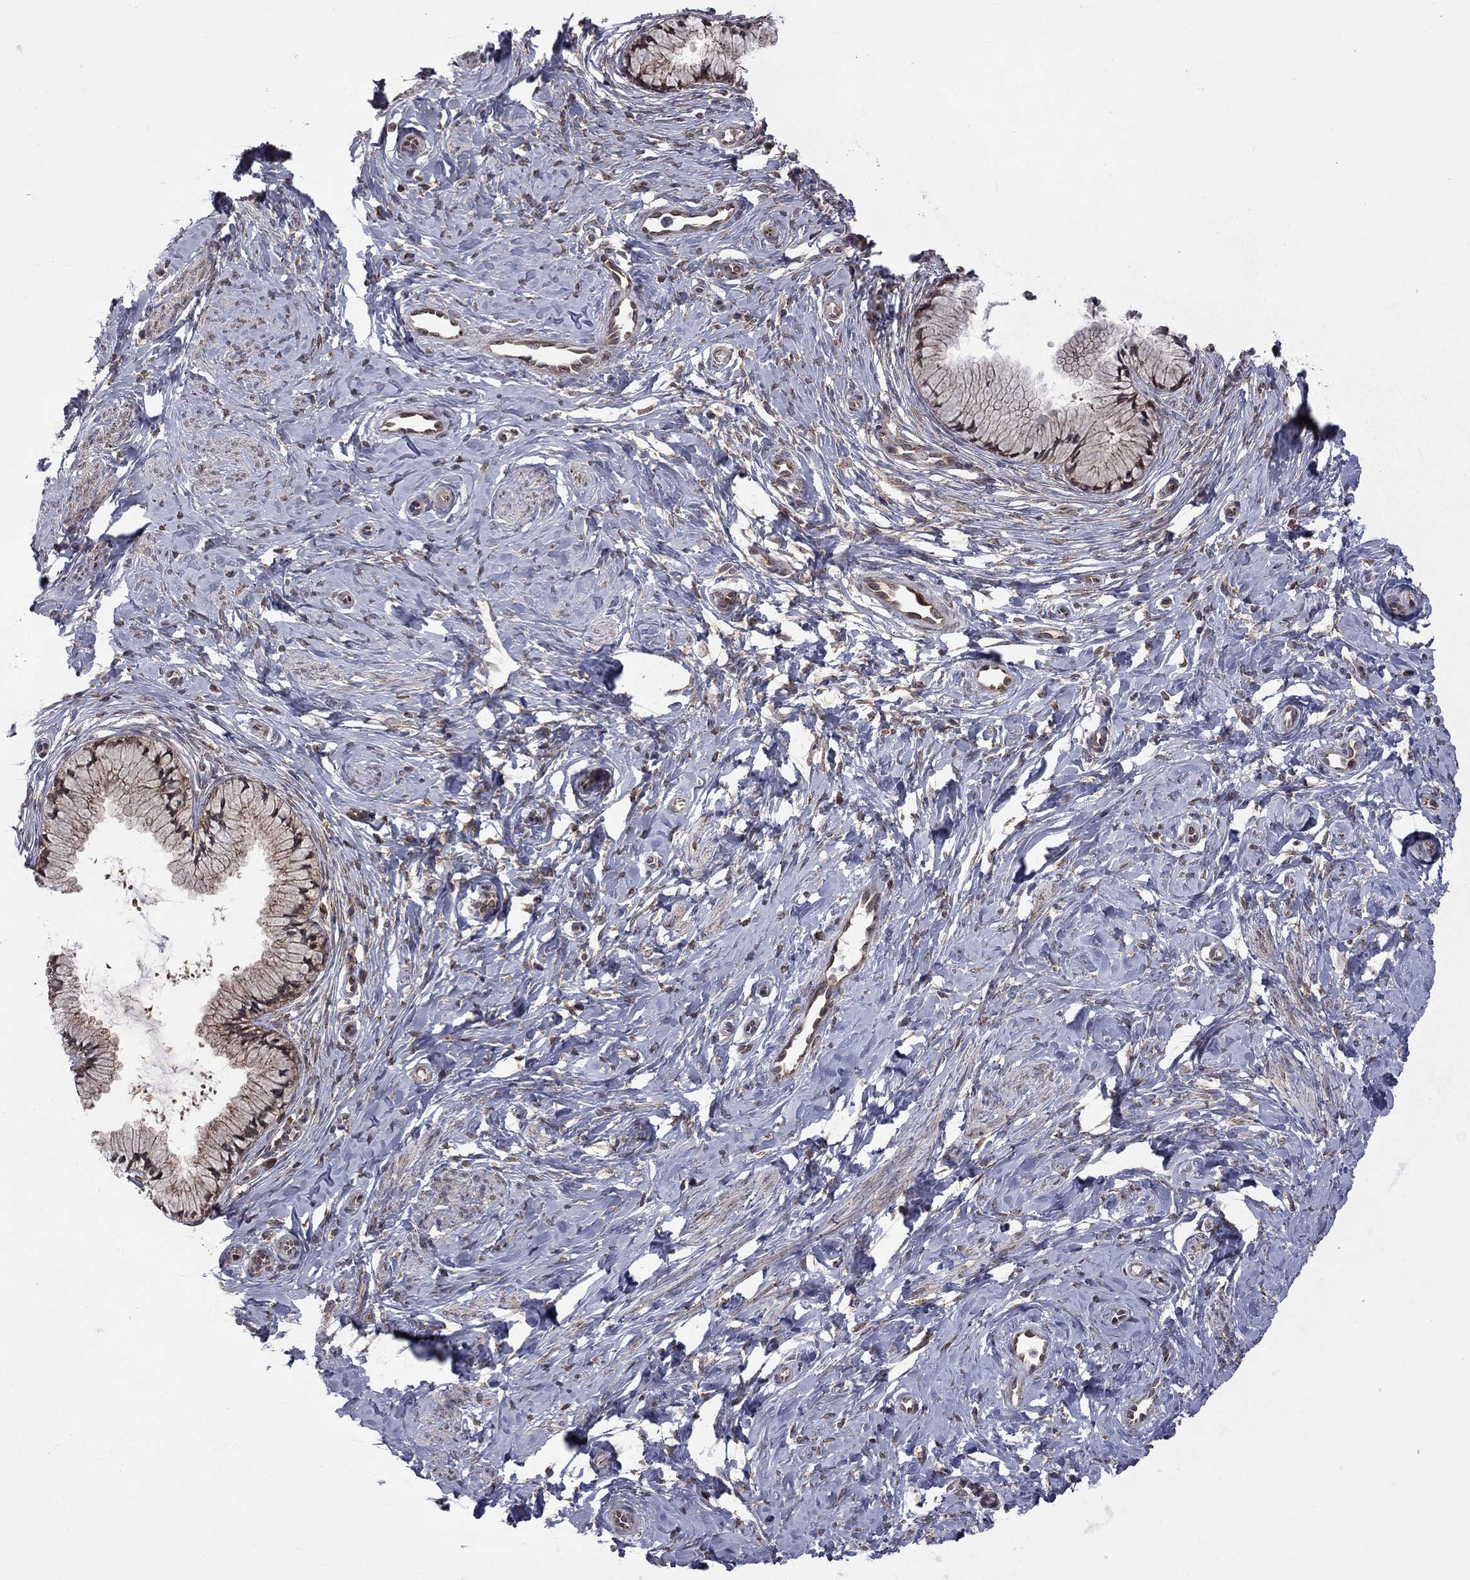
{"staining": {"intensity": "weak", "quantity": ">75%", "location": "cytoplasmic/membranous"}, "tissue": "cervix", "cell_type": "Glandular cells", "image_type": "normal", "snomed": [{"axis": "morphology", "description": "Normal tissue, NOS"}, {"axis": "topography", "description": "Cervix"}], "caption": "Cervix stained with DAB (3,3'-diaminobenzidine) immunohistochemistry (IHC) displays low levels of weak cytoplasmic/membranous positivity in about >75% of glandular cells.", "gene": "NAA50", "patient": {"sex": "female", "age": 37}}